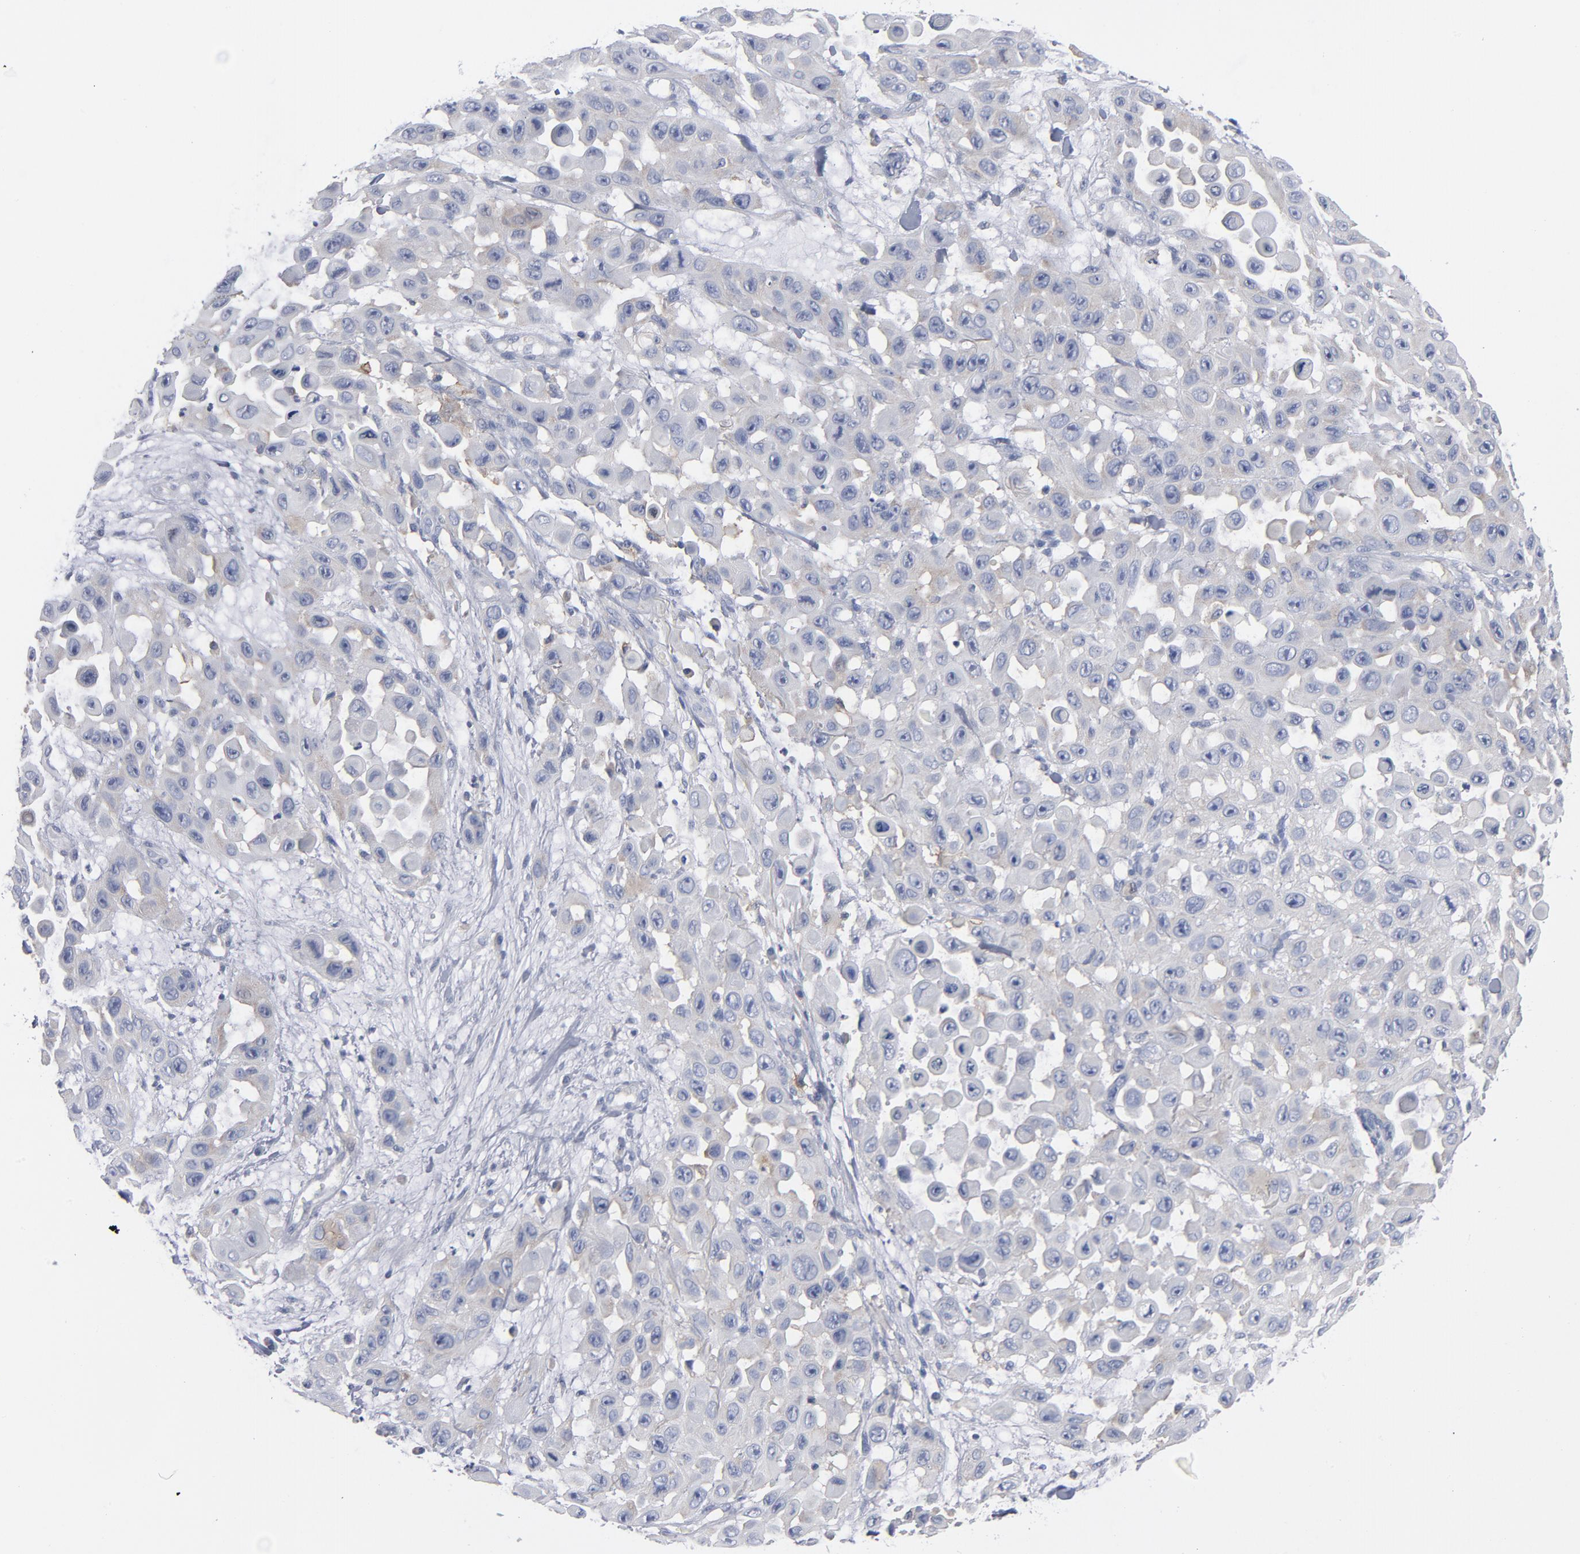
{"staining": {"intensity": "weak", "quantity": "<25%", "location": "cytoplasmic/membranous"}, "tissue": "skin cancer", "cell_type": "Tumor cells", "image_type": "cancer", "snomed": [{"axis": "morphology", "description": "Squamous cell carcinoma, NOS"}, {"axis": "topography", "description": "Skin"}], "caption": "Histopathology image shows no protein positivity in tumor cells of skin squamous cell carcinoma tissue.", "gene": "CD86", "patient": {"sex": "male", "age": 81}}